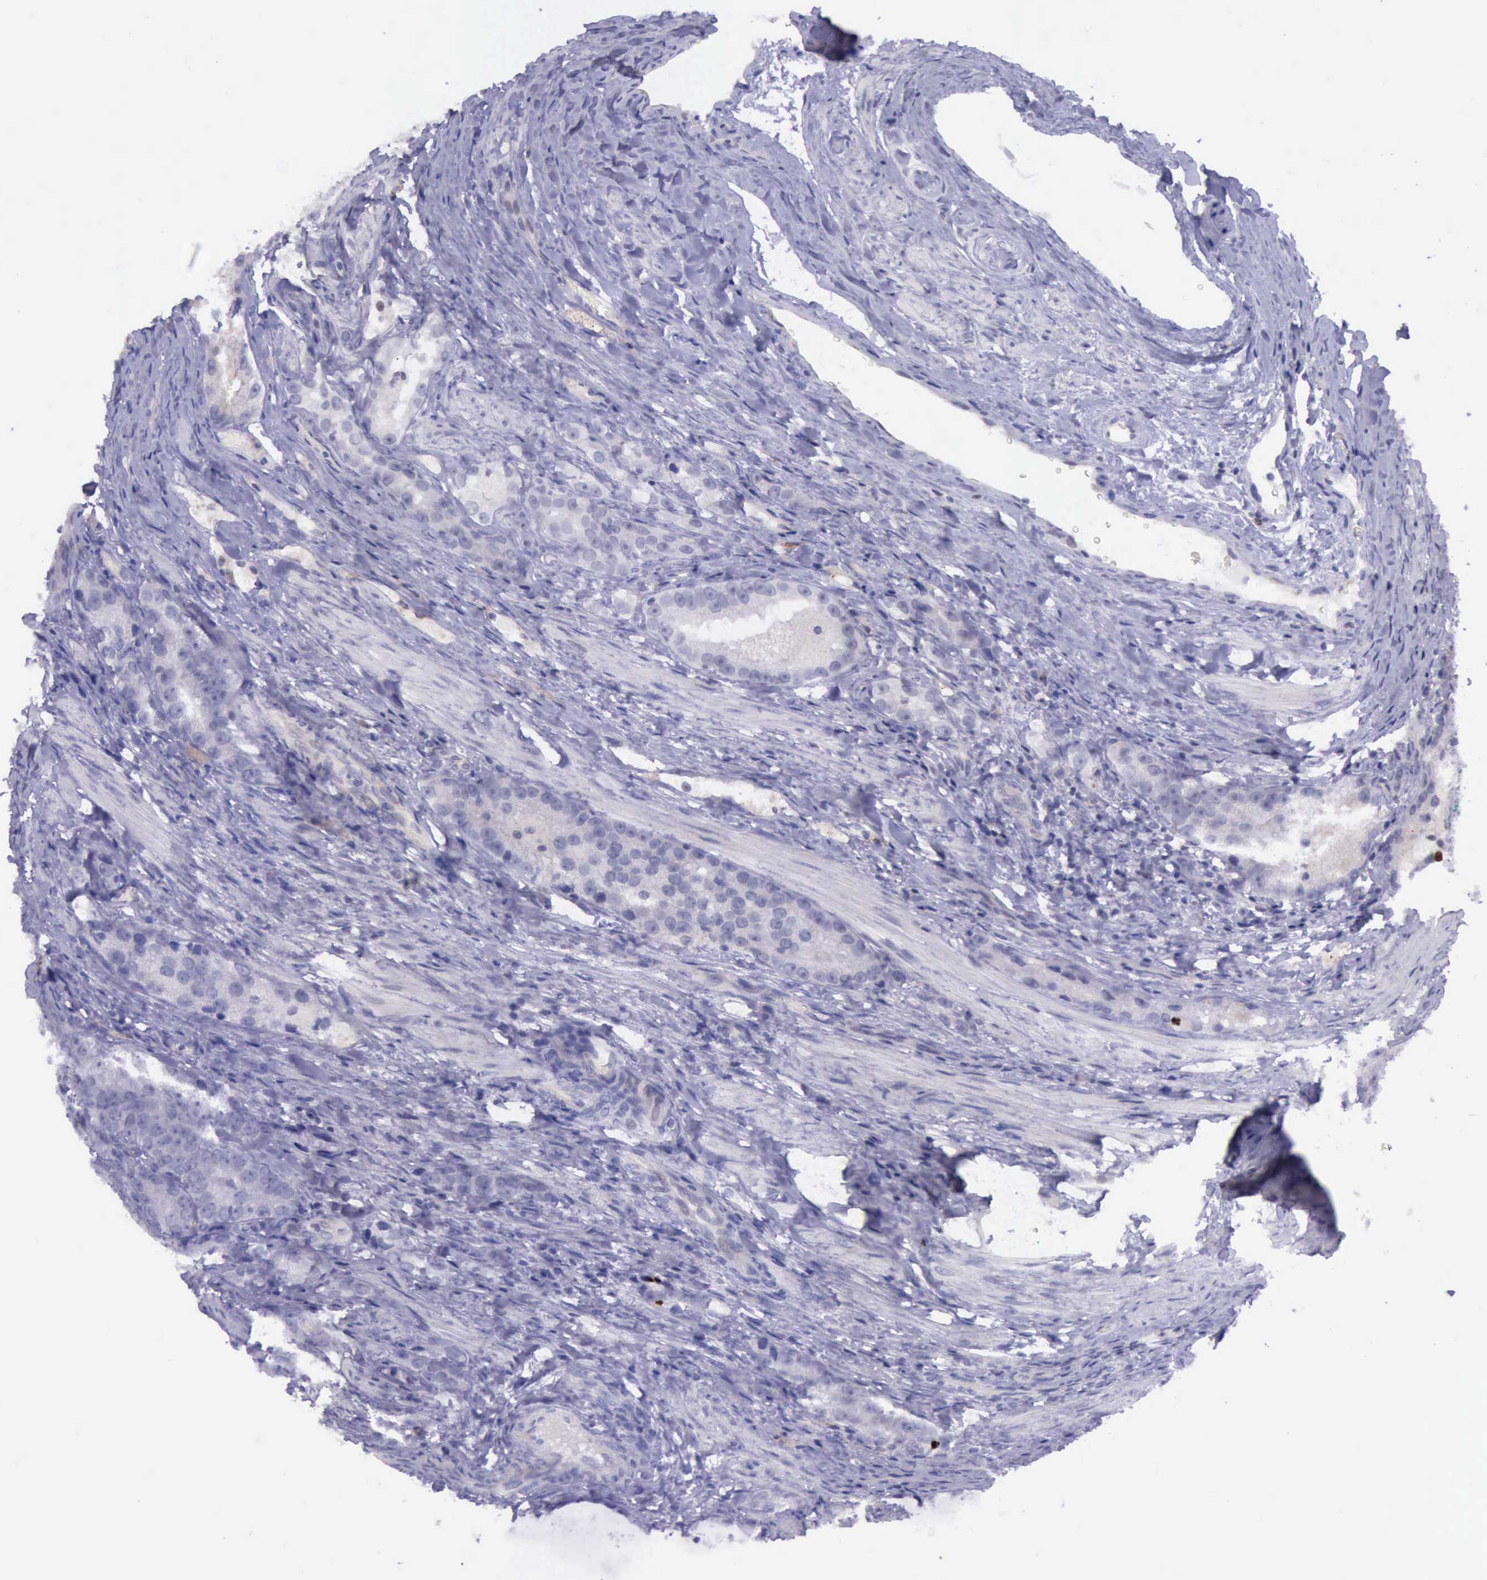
{"staining": {"intensity": "strong", "quantity": "<25%", "location": "nuclear"}, "tissue": "prostate cancer", "cell_type": "Tumor cells", "image_type": "cancer", "snomed": [{"axis": "morphology", "description": "Adenocarcinoma, High grade"}, {"axis": "topography", "description": "Prostate"}], "caption": "Immunohistochemical staining of human high-grade adenocarcinoma (prostate) shows medium levels of strong nuclear expression in about <25% of tumor cells.", "gene": "PARP1", "patient": {"sex": "male", "age": 63}}